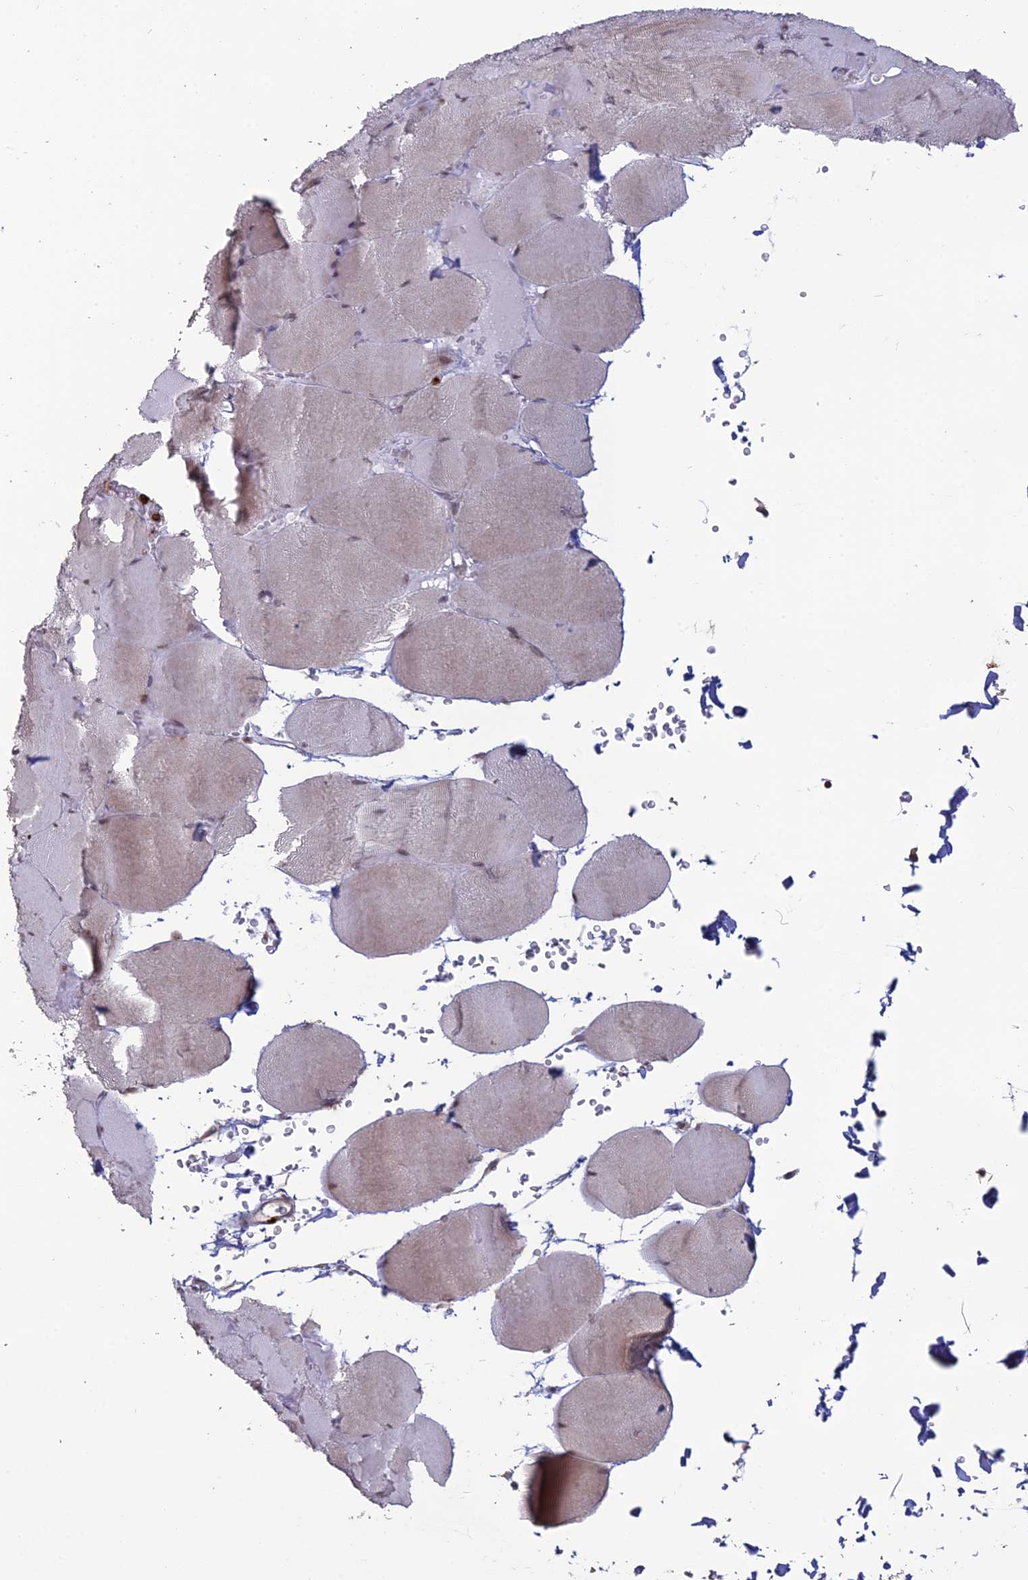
{"staining": {"intensity": "weak", "quantity": "<25%", "location": "cytoplasmic/membranous"}, "tissue": "skeletal muscle", "cell_type": "Myocytes", "image_type": "normal", "snomed": [{"axis": "morphology", "description": "Normal tissue, NOS"}, {"axis": "topography", "description": "Skeletal muscle"}, {"axis": "topography", "description": "Head-Neck"}], "caption": "IHC of benign human skeletal muscle demonstrates no expression in myocytes. (Brightfield microscopy of DAB IHC at high magnification).", "gene": "APOBR", "patient": {"sex": "male", "age": 66}}